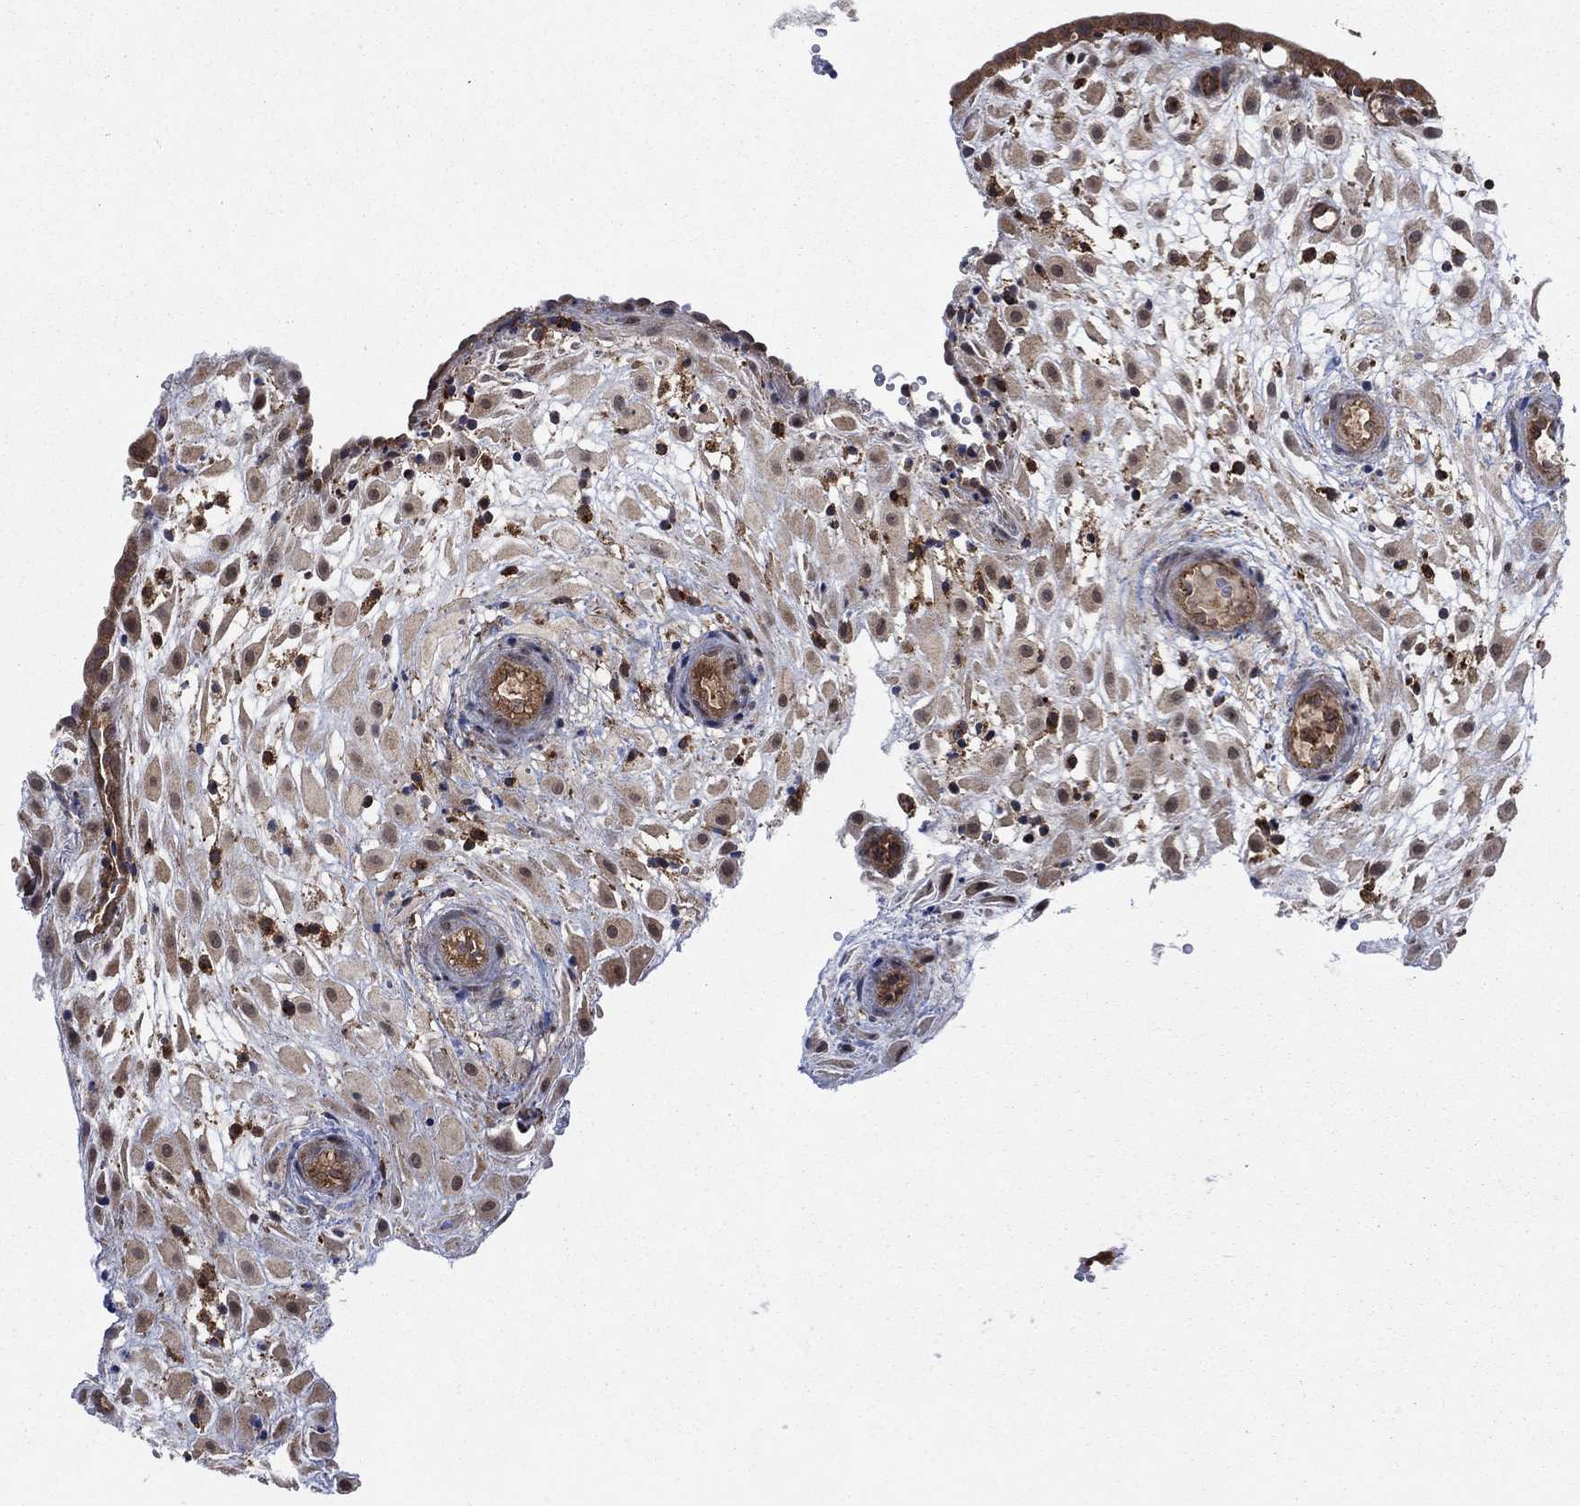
{"staining": {"intensity": "weak", "quantity": "25%-75%", "location": "cytoplasmic/membranous"}, "tissue": "placenta", "cell_type": "Decidual cells", "image_type": "normal", "snomed": [{"axis": "morphology", "description": "Normal tissue, NOS"}, {"axis": "topography", "description": "Placenta"}], "caption": "Placenta stained for a protein reveals weak cytoplasmic/membranous positivity in decidual cells. (brown staining indicates protein expression, while blue staining denotes nuclei).", "gene": "IFI35", "patient": {"sex": "female", "age": 24}}